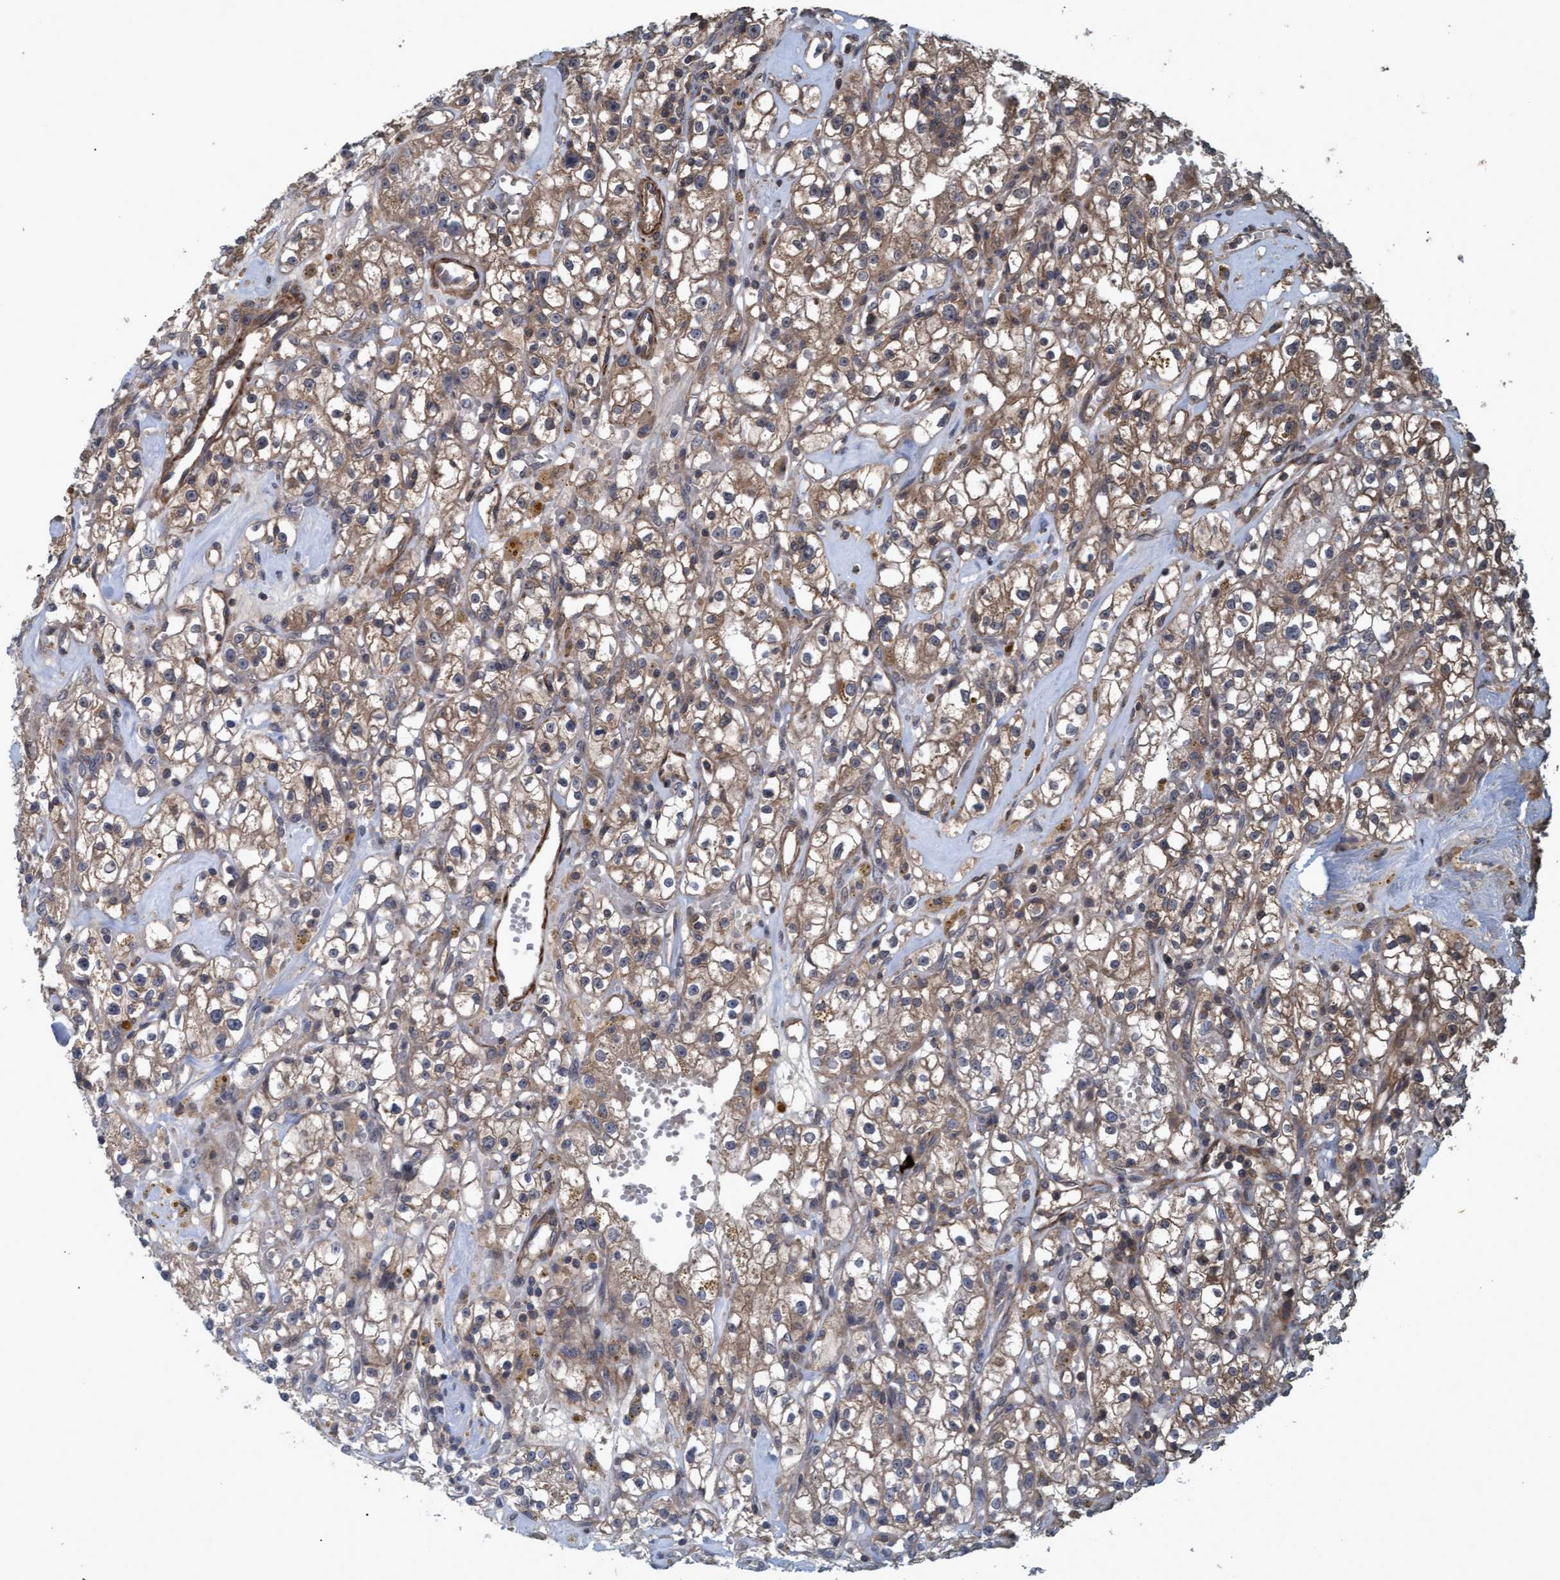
{"staining": {"intensity": "moderate", "quantity": ">75%", "location": "cytoplasmic/membranous"}, "tissue": "renal cancer", "cell_type": "Tumor cells", "image_type": "cancer", "snomed": [{"axis": "morphology", "description": "Adenocarcinoma, NOS"}, {"axis": "topography", "description": "Kidney"}], "caption": "Adenocarcinoma (renal) tissue exhibits moderate cytoplasmic/membranous staining in approximately >75% of tumor cells", "gene": "GGT6", "patient": {"sex": "male", "age": 56}}